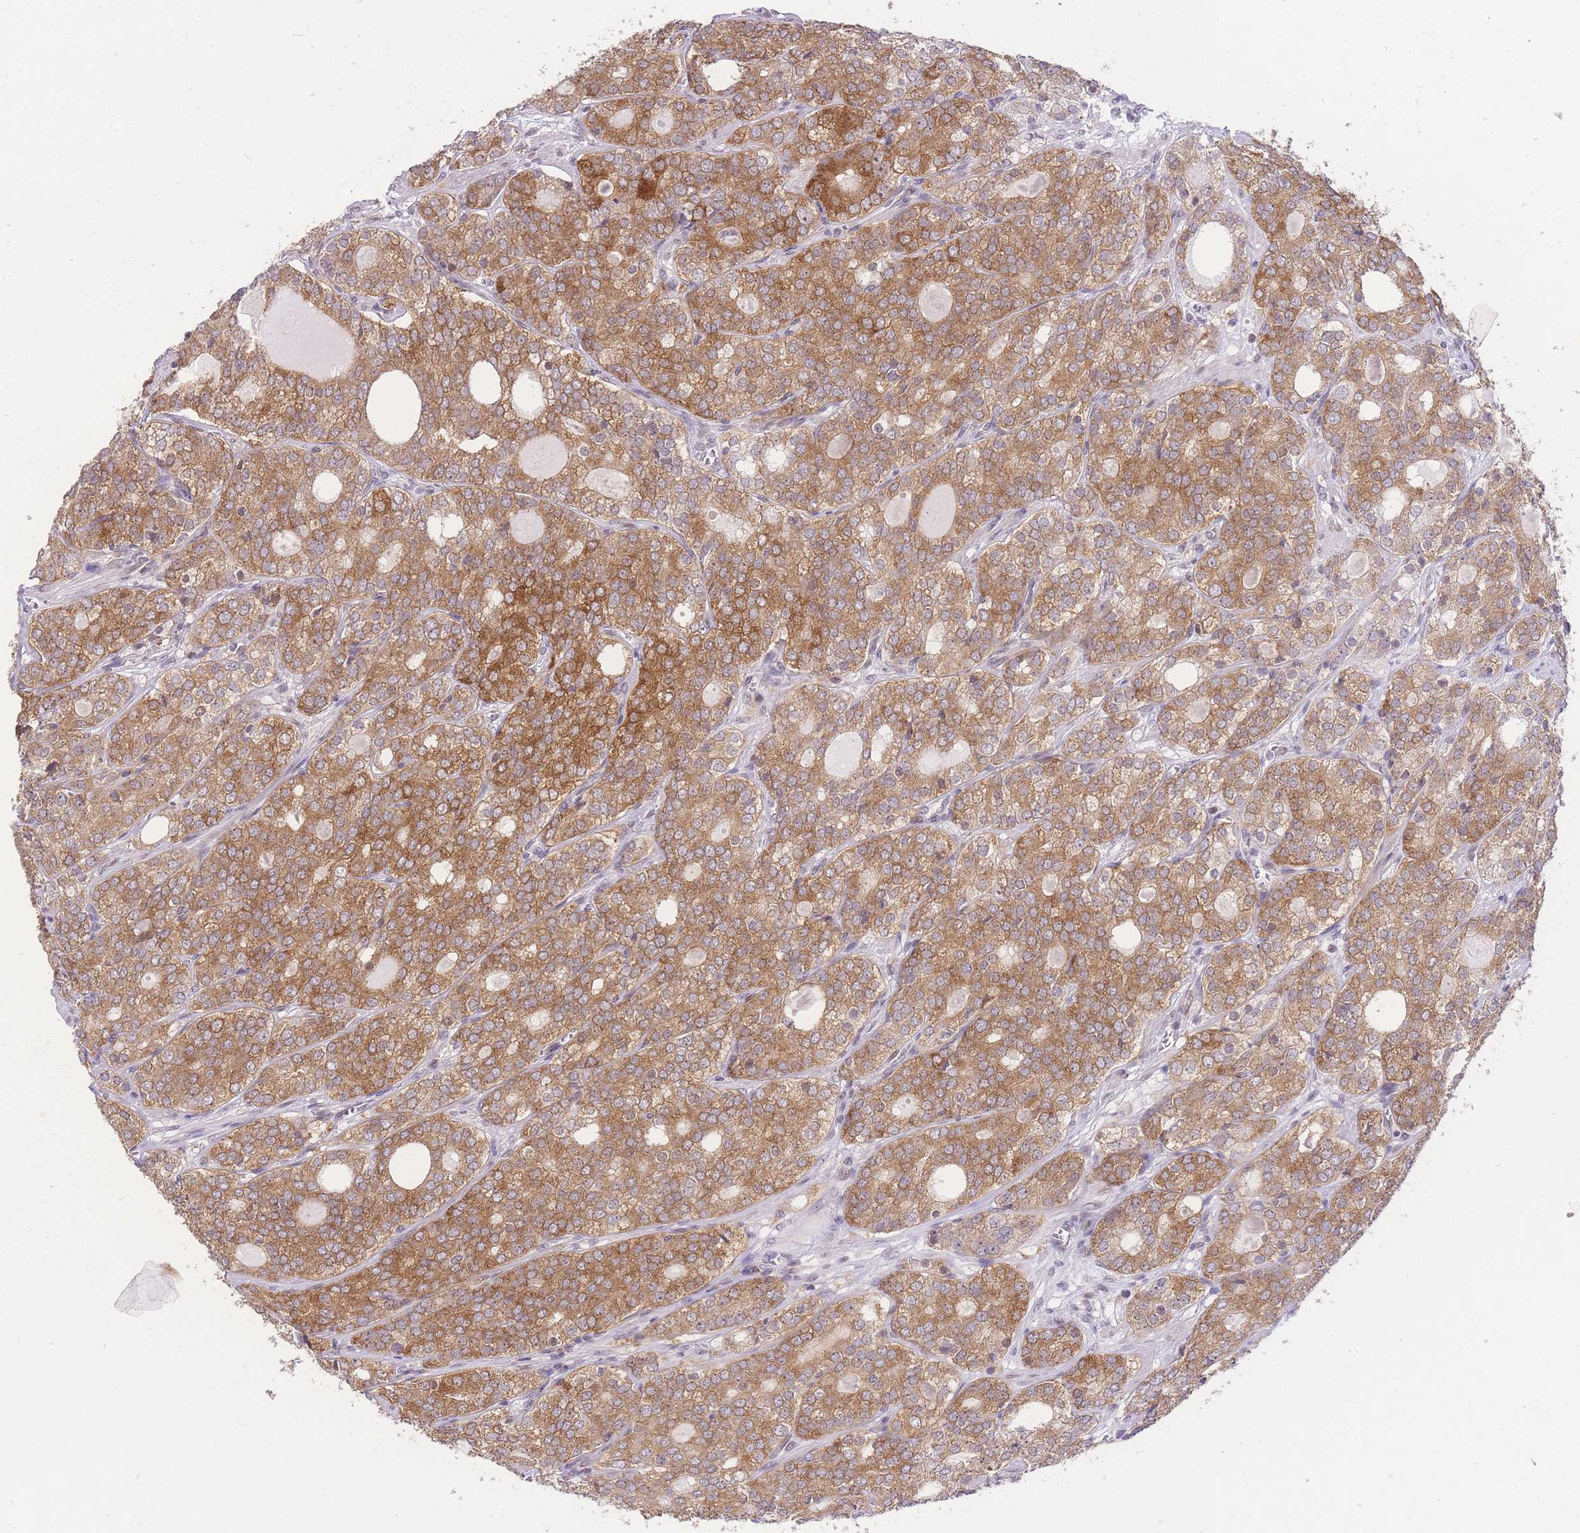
{"staining": {"intensity": "moderate", "quantity": ">75%", "location": "cytoplasmic/membranous"}, "tissue": "prostate cancer", "cell_type": "Tumor cells", "image_type": "cancer", "snomed": [{"axis": "morphology", "description": "Adenocarcinoma, High grade"}, {"axis": "topography", "description": "Prostate"}], "caption": "Immunohistochemical staining of human adenocarcinoma (high-grade) (prostate) exhibits medium levels of moderate cytoplasmic/membranous protein positivity in approximately >75% of tumor cells.", "gene": "STK39", "patient": {"sex": "male", "age": 64}}